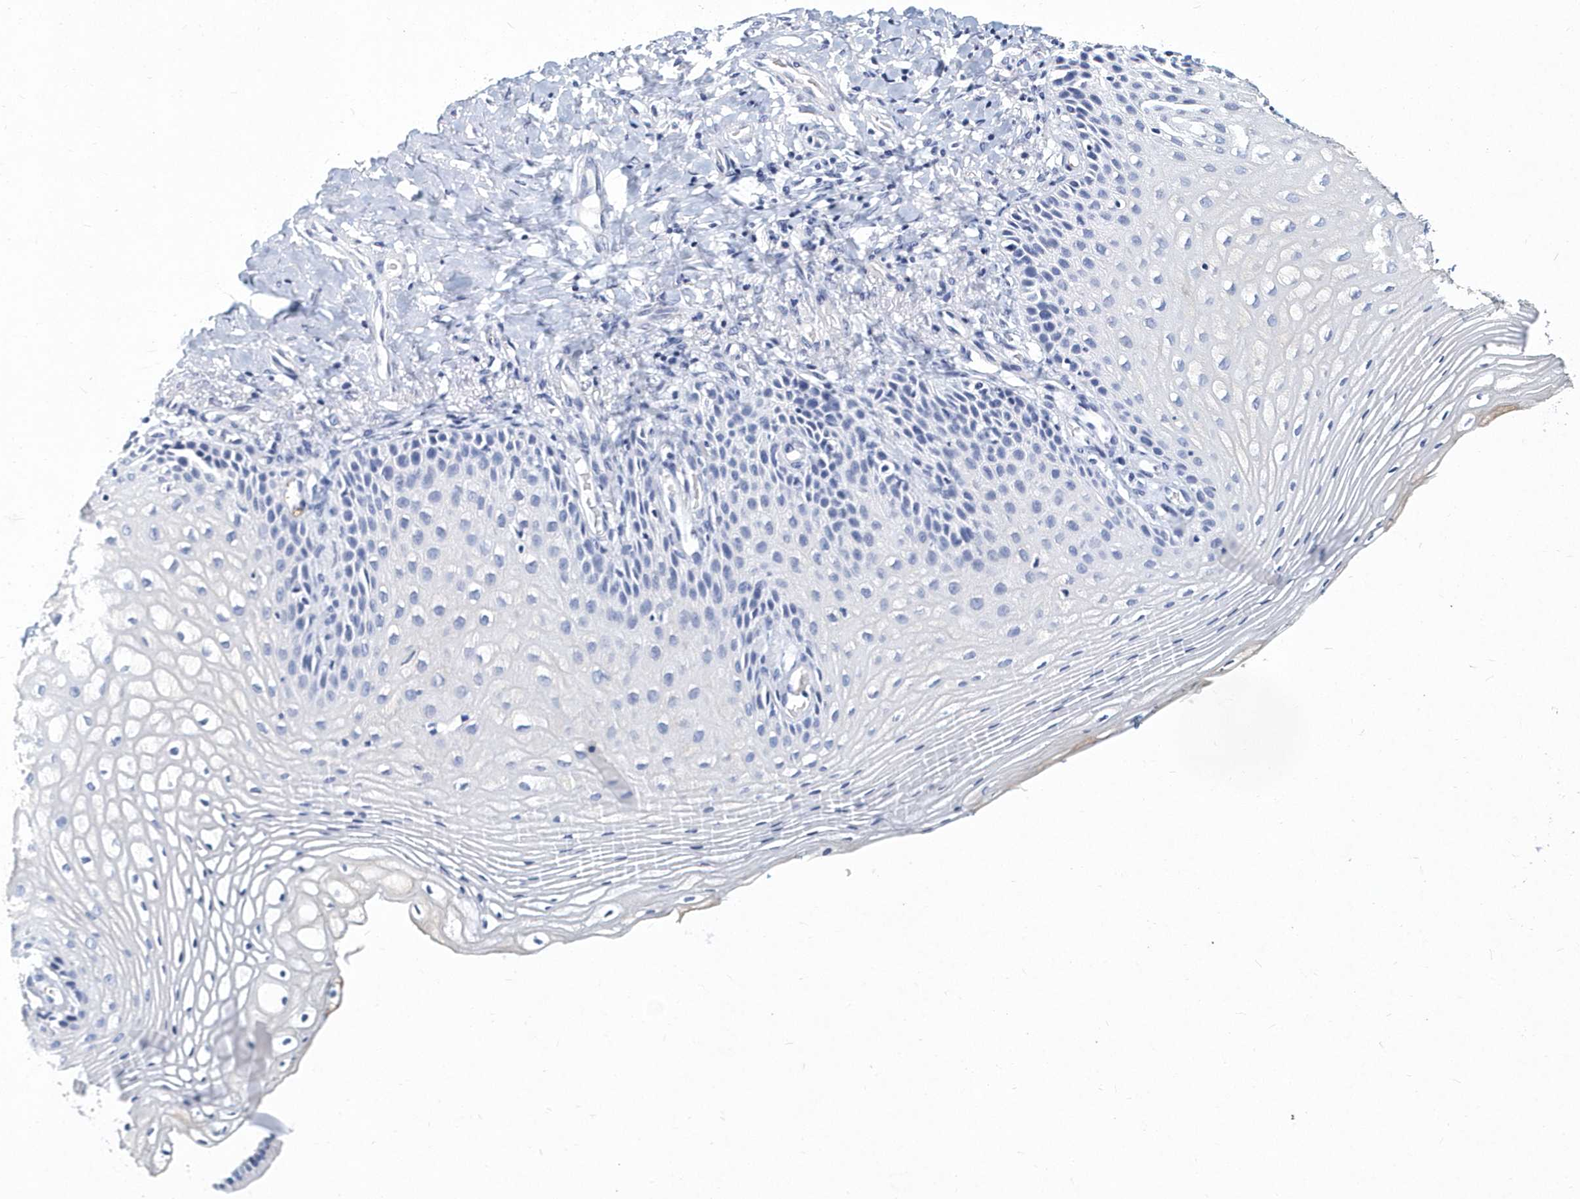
{"staining": {"intensity": "negative", "quantity": "none", "location": "none"}, "tissue": "vagina", "cell_type": "Squamous epithelial cells", "image_type": "normal", "snomed": [{"axis": "morphology", "description": "Normal tissue, NOS"}, {"axis": "topography", "description": "Vagina"}], "caption": "Photomicrograph shows no protein positivity in squamous epithelial cells of normal vagina.", "gene": "ITGA2B", "patient": {"sex": "female", "age": 60}}